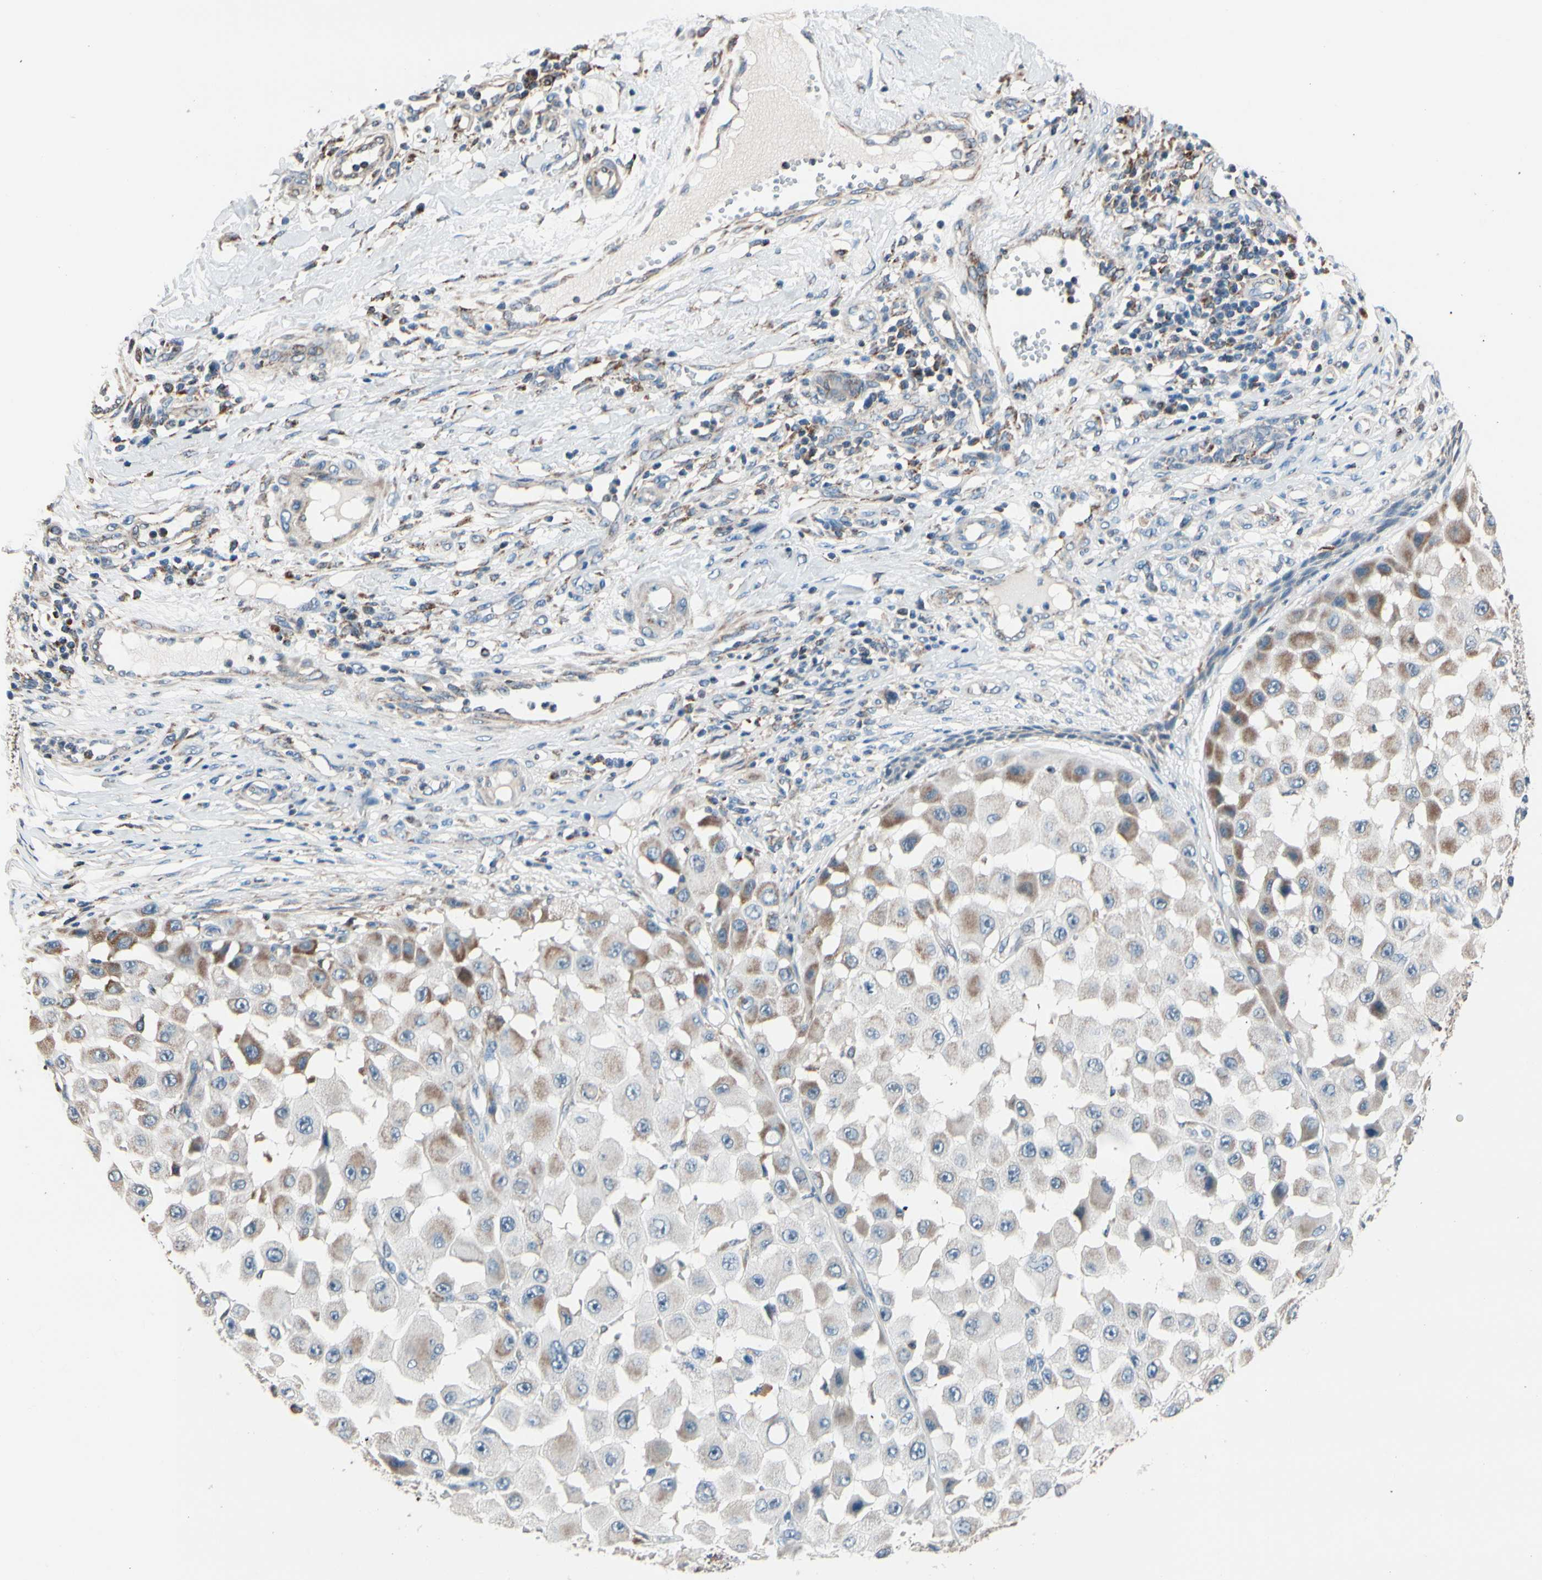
{"staining": {"intensity": "negative", "quantity": "none", "location": "none"}, "tissue": "melanoma", "cell_type": "Tumor cells", "image_type": "cancer", "snomed": [{"axis": "morphology", "description": "Malignant melanoma, NOS"}, {"axis": "topography", "description": "Skin"}], "caption": "Protein analysis of malignant melanoma displays no significant expression in tumor cells.", "gene": "TMEM176A", "patient": {"sex": "female", "age": 81}}